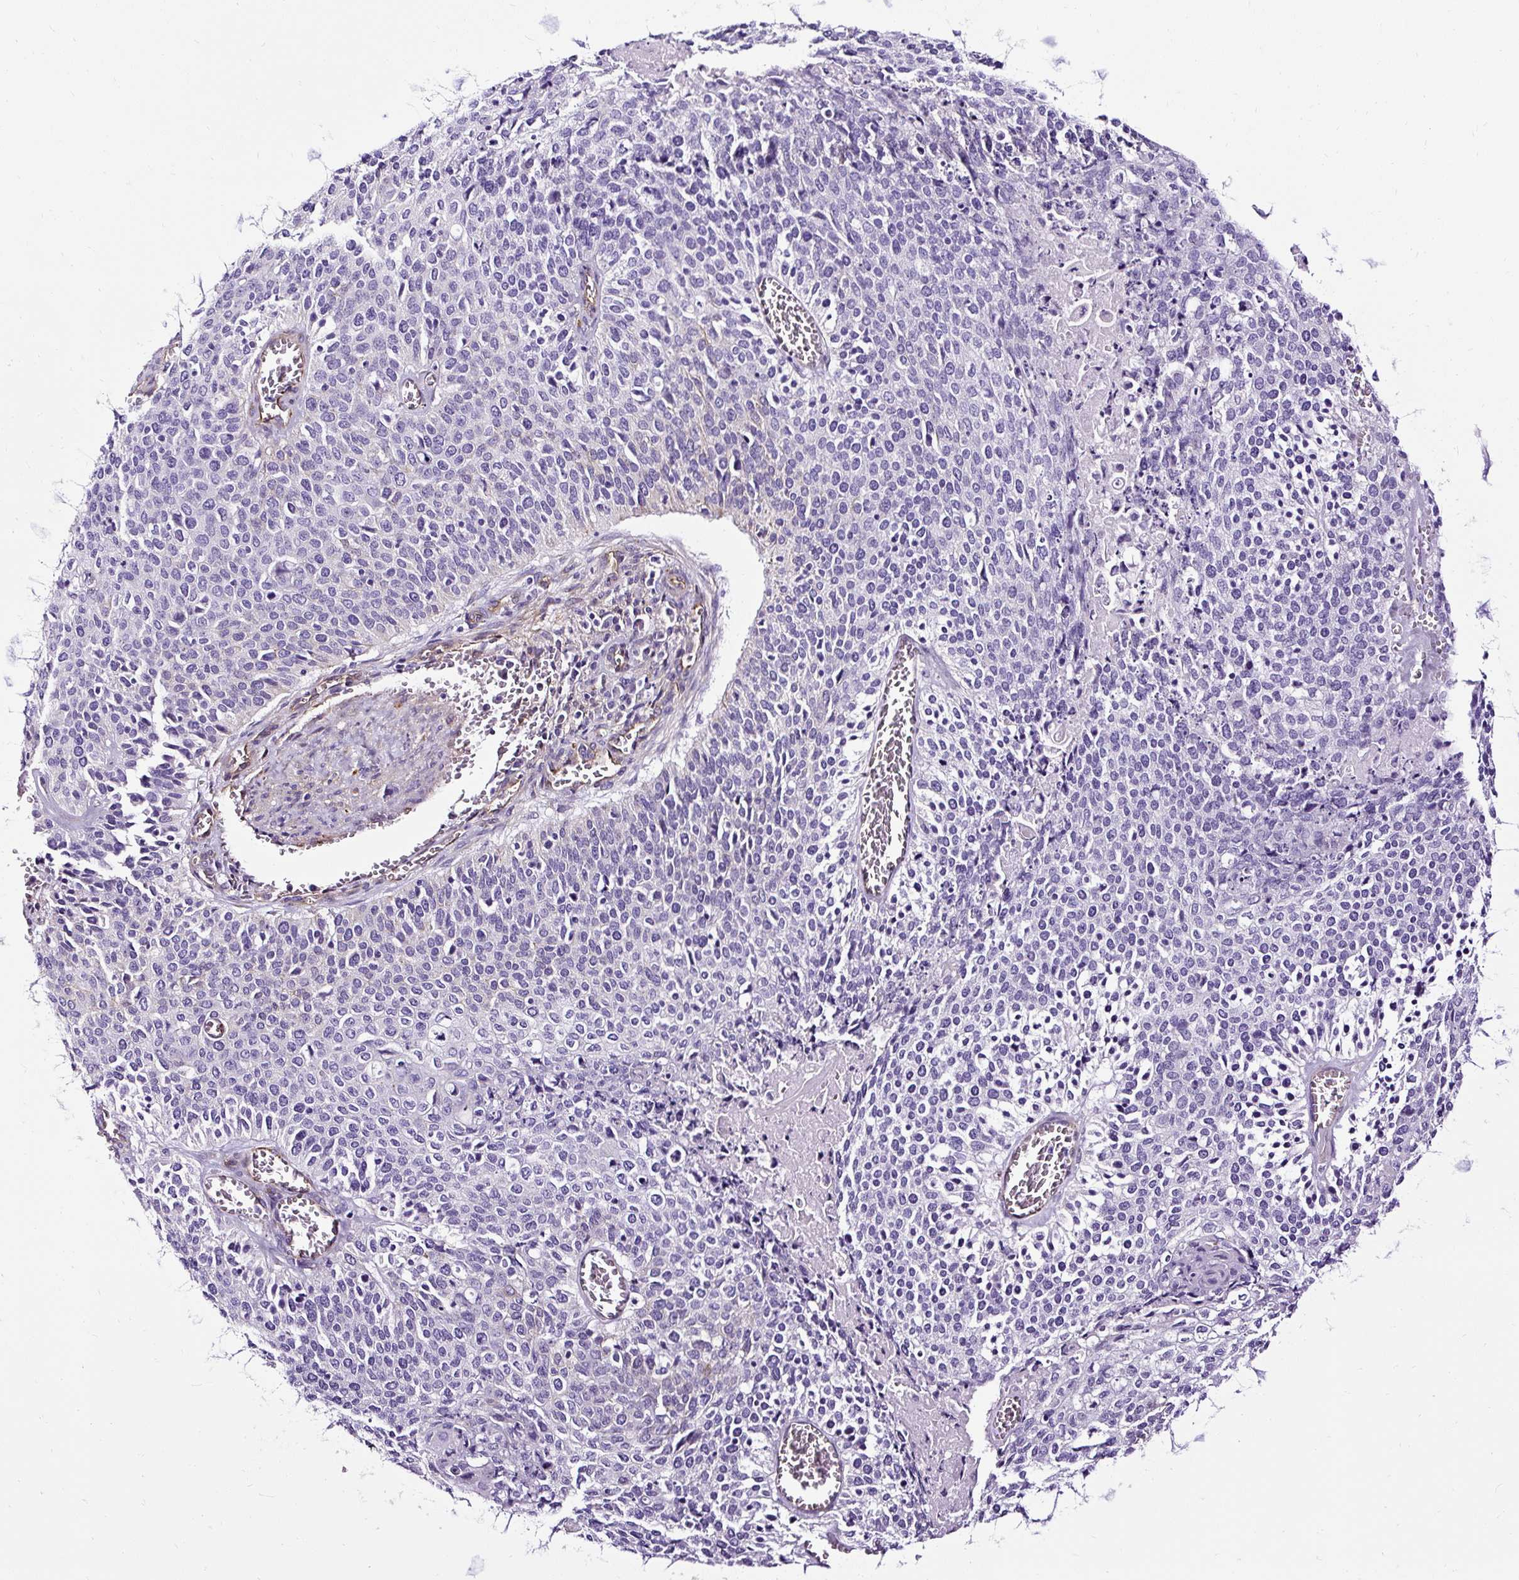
{"staining": {"intensity": "negative", "quantity": "none", "location": "none"}, "tissue": "cervical cancer", "cell_type": "Tumor cells", "image_type": "cancer", "snomed": [{"axis": "morphology", "description": "Squamous cell carcinoma, NOS"}, {"axis": "topography", "description": "Cervix"}], "caption": "Micrograph shows no significant protein staining in tumor cells of cervical squamous cell carcinoma.", "gene": "SLC7A8", "patient": {"sex": "female", "age": 39}}